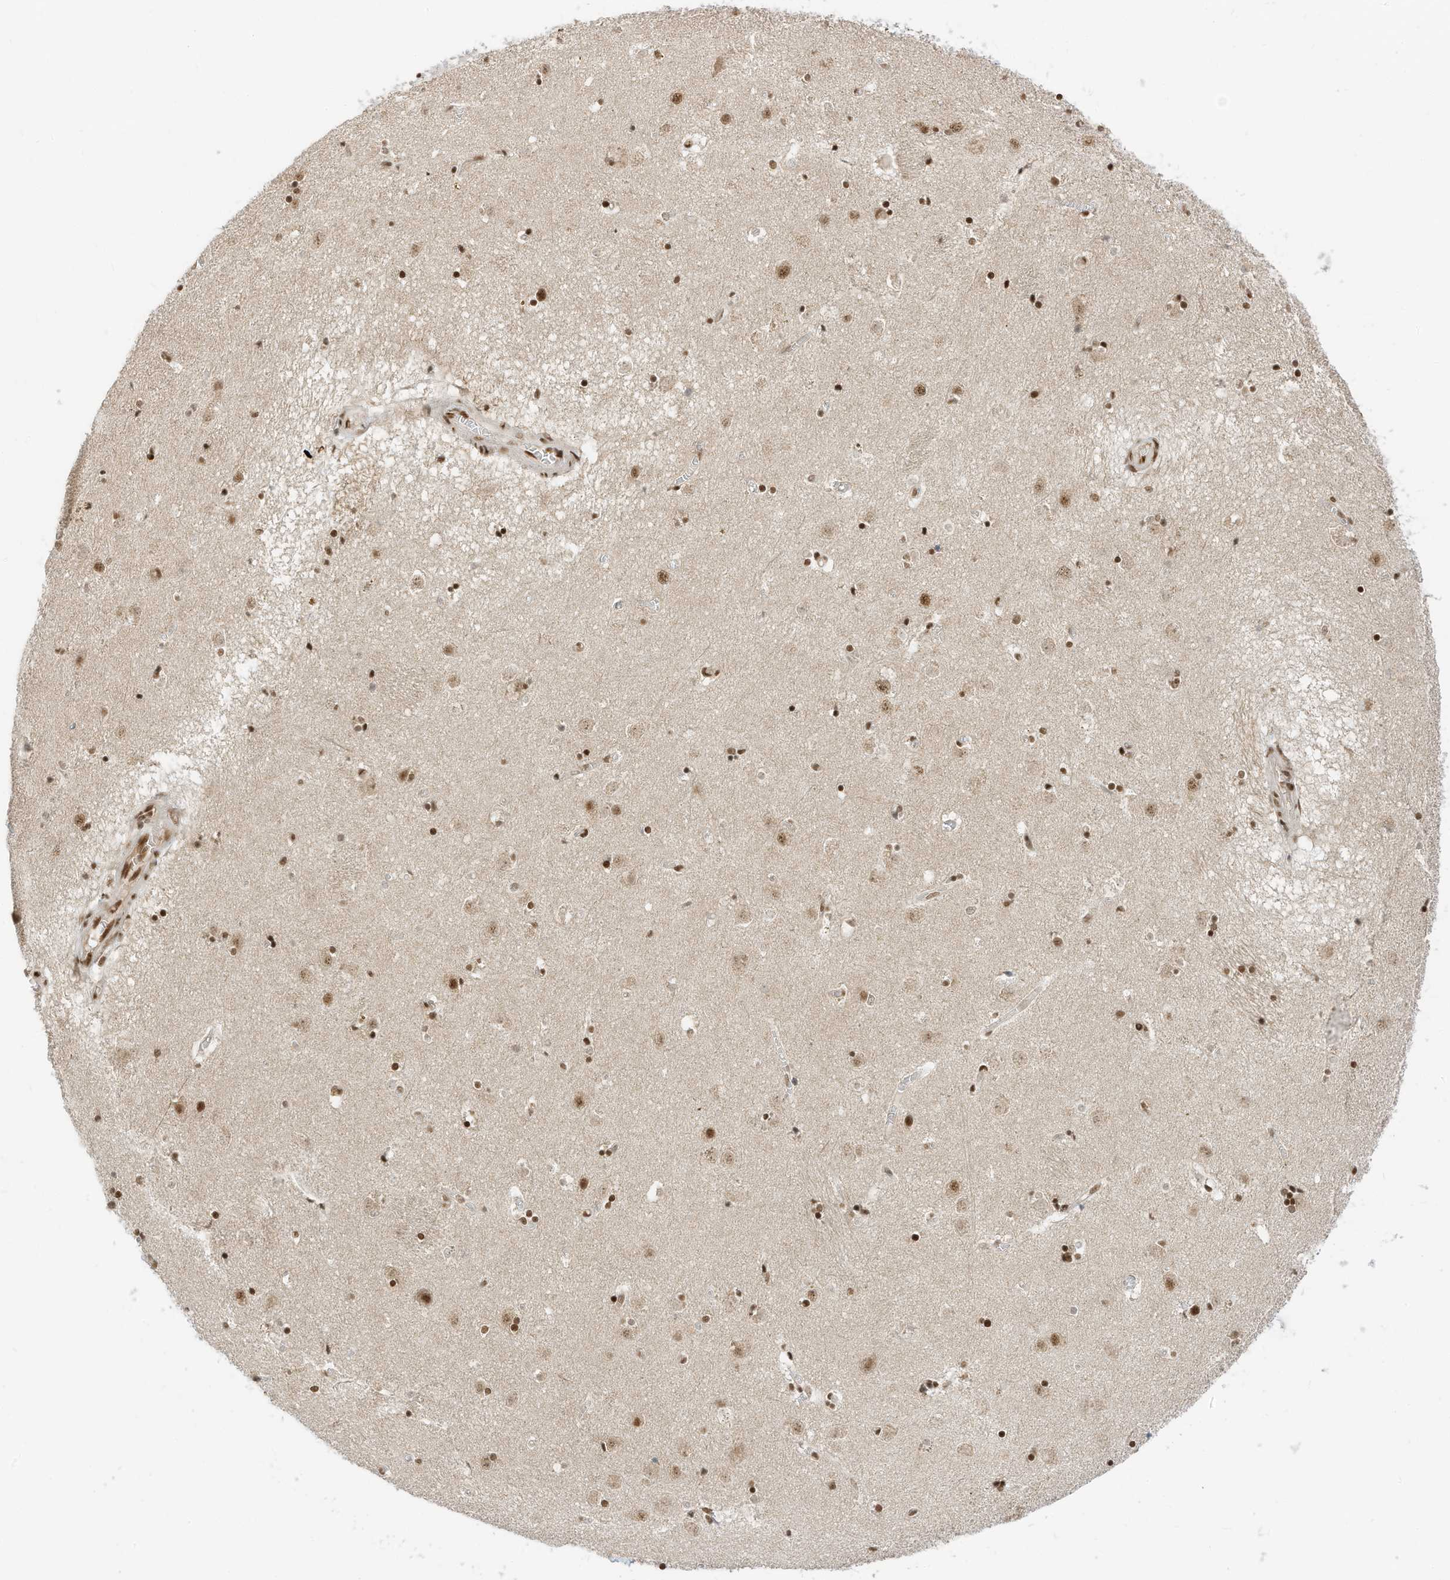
{"staining": {"intensity": "strong", "quantity": "25%-75%", "location": "nuclear"}, "tissue": "caudate", "cell_type": "Glial cells", "image_type": "normal", "snomed": [{"axis": "morphology", "description": "Normal tissue, NOS"}, {"axis": "topography", "description": "Lateral ventricle wall"}], "caption": "Glial cells reveal high levels of strong nuclear positivity in about 25%-75% of cells in unremarkable human caudate. Using DAB (brown) and hematoxylin (blue) stains, captured at high magnification using brightfield microscopy.", "gene": "AURKAIP1", "patient": {"sex": "male", "age": 70}}